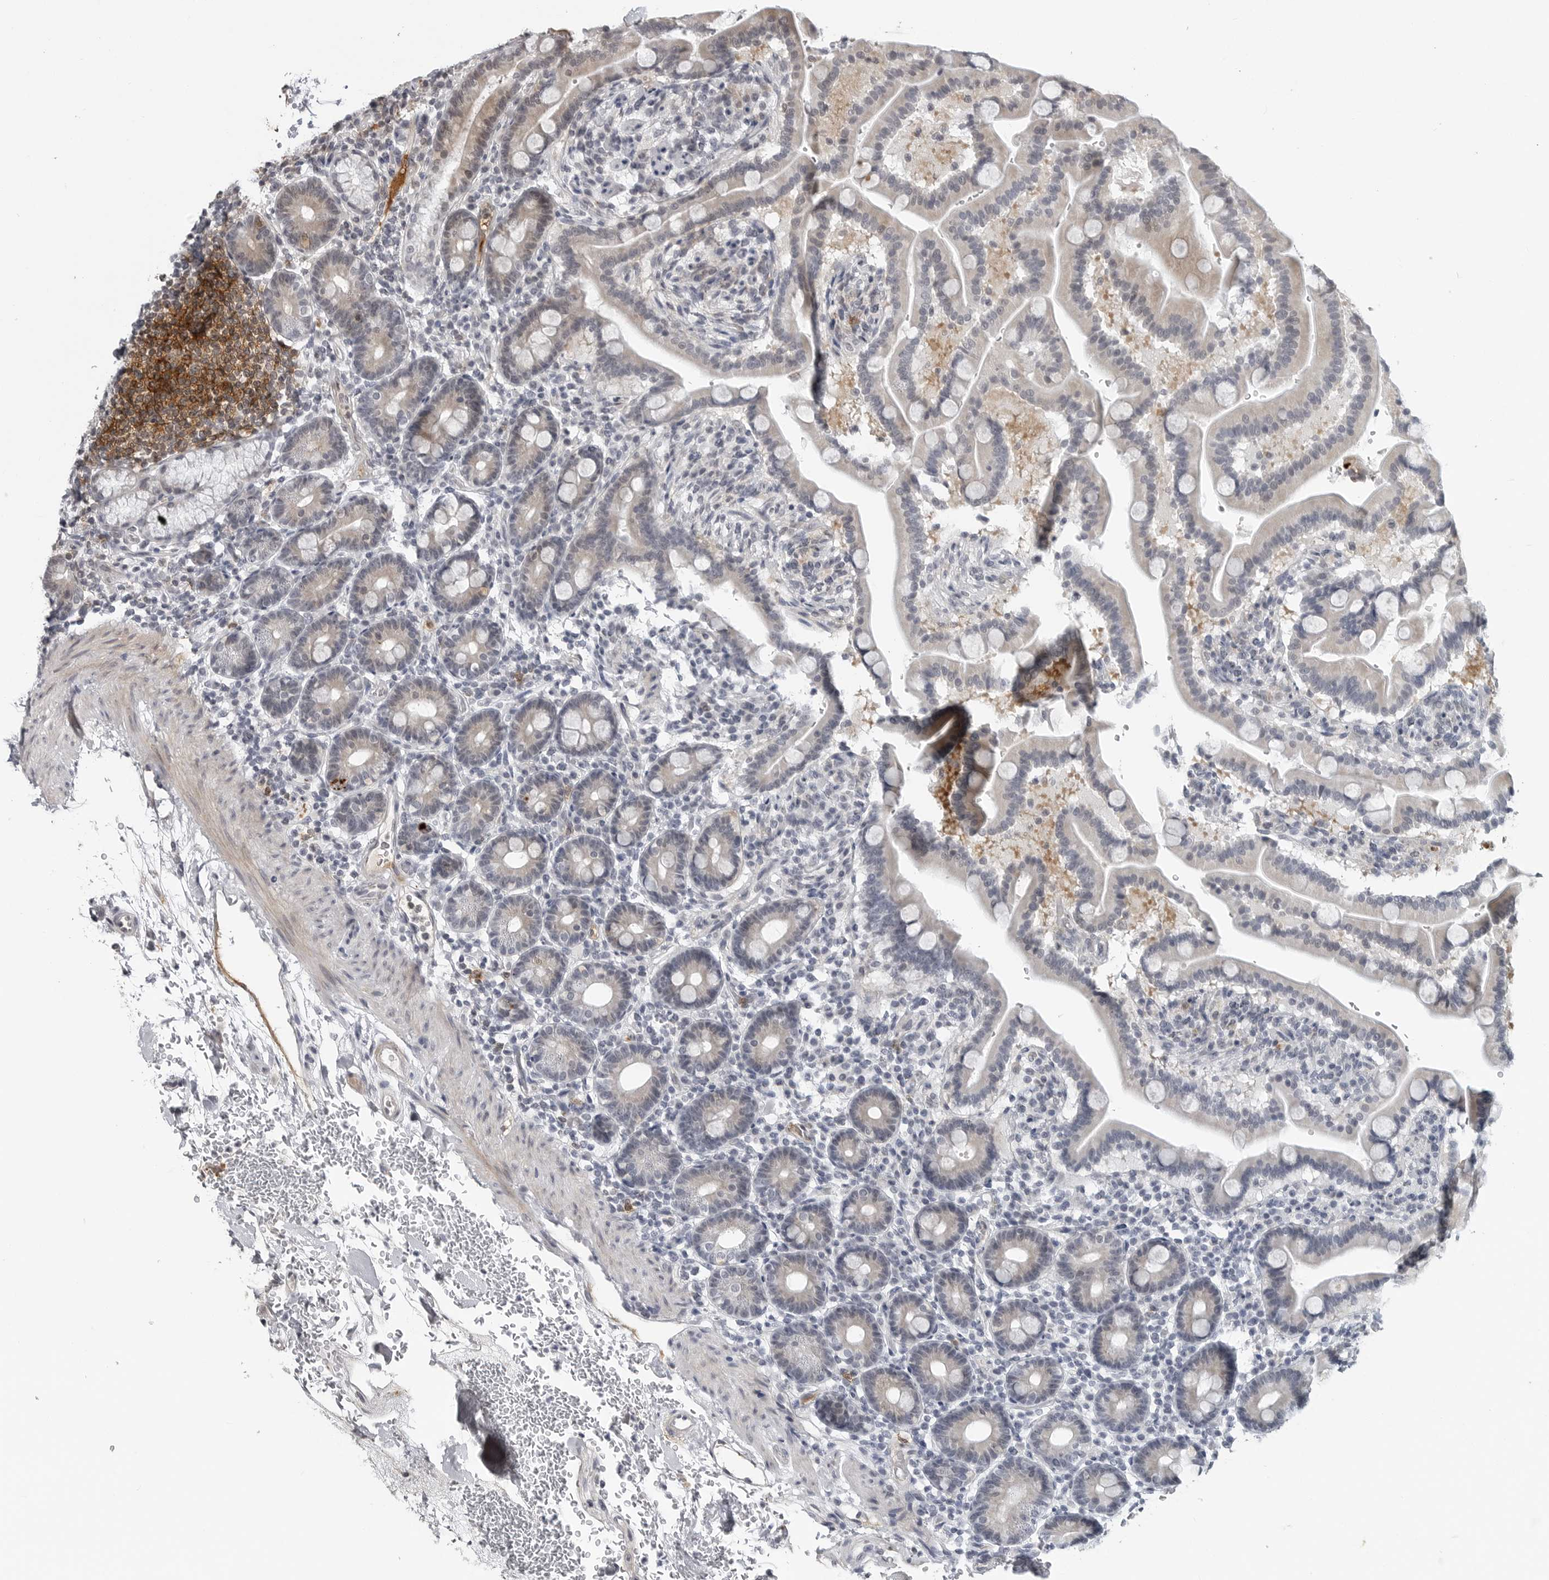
{"staining": {"intensity": "weak", "quantity": "<25%", "location": "cytoplasmic/membranous"}, "tissue": "duodenum", "cell_type": "Glandular cells", "image_type": "normal", "snomed": [{"axis": "morphology", "description": "Normal tissue, NOS"}, {"axis": "topography", "description": "Duodenum"}], "caption": "DAB (3,3'-diaminobenzidine) immunohistochemical staining of unremarkable human duodenum shows no significant staining in glandular cells. (DAB (3,3'-diaminobenzidine) immunohistochemistry (IHC) visualized using brightfield microscopy, high magnification).", "gene": "CXCR5", "patient": {"sex": "male", "age": 54}}